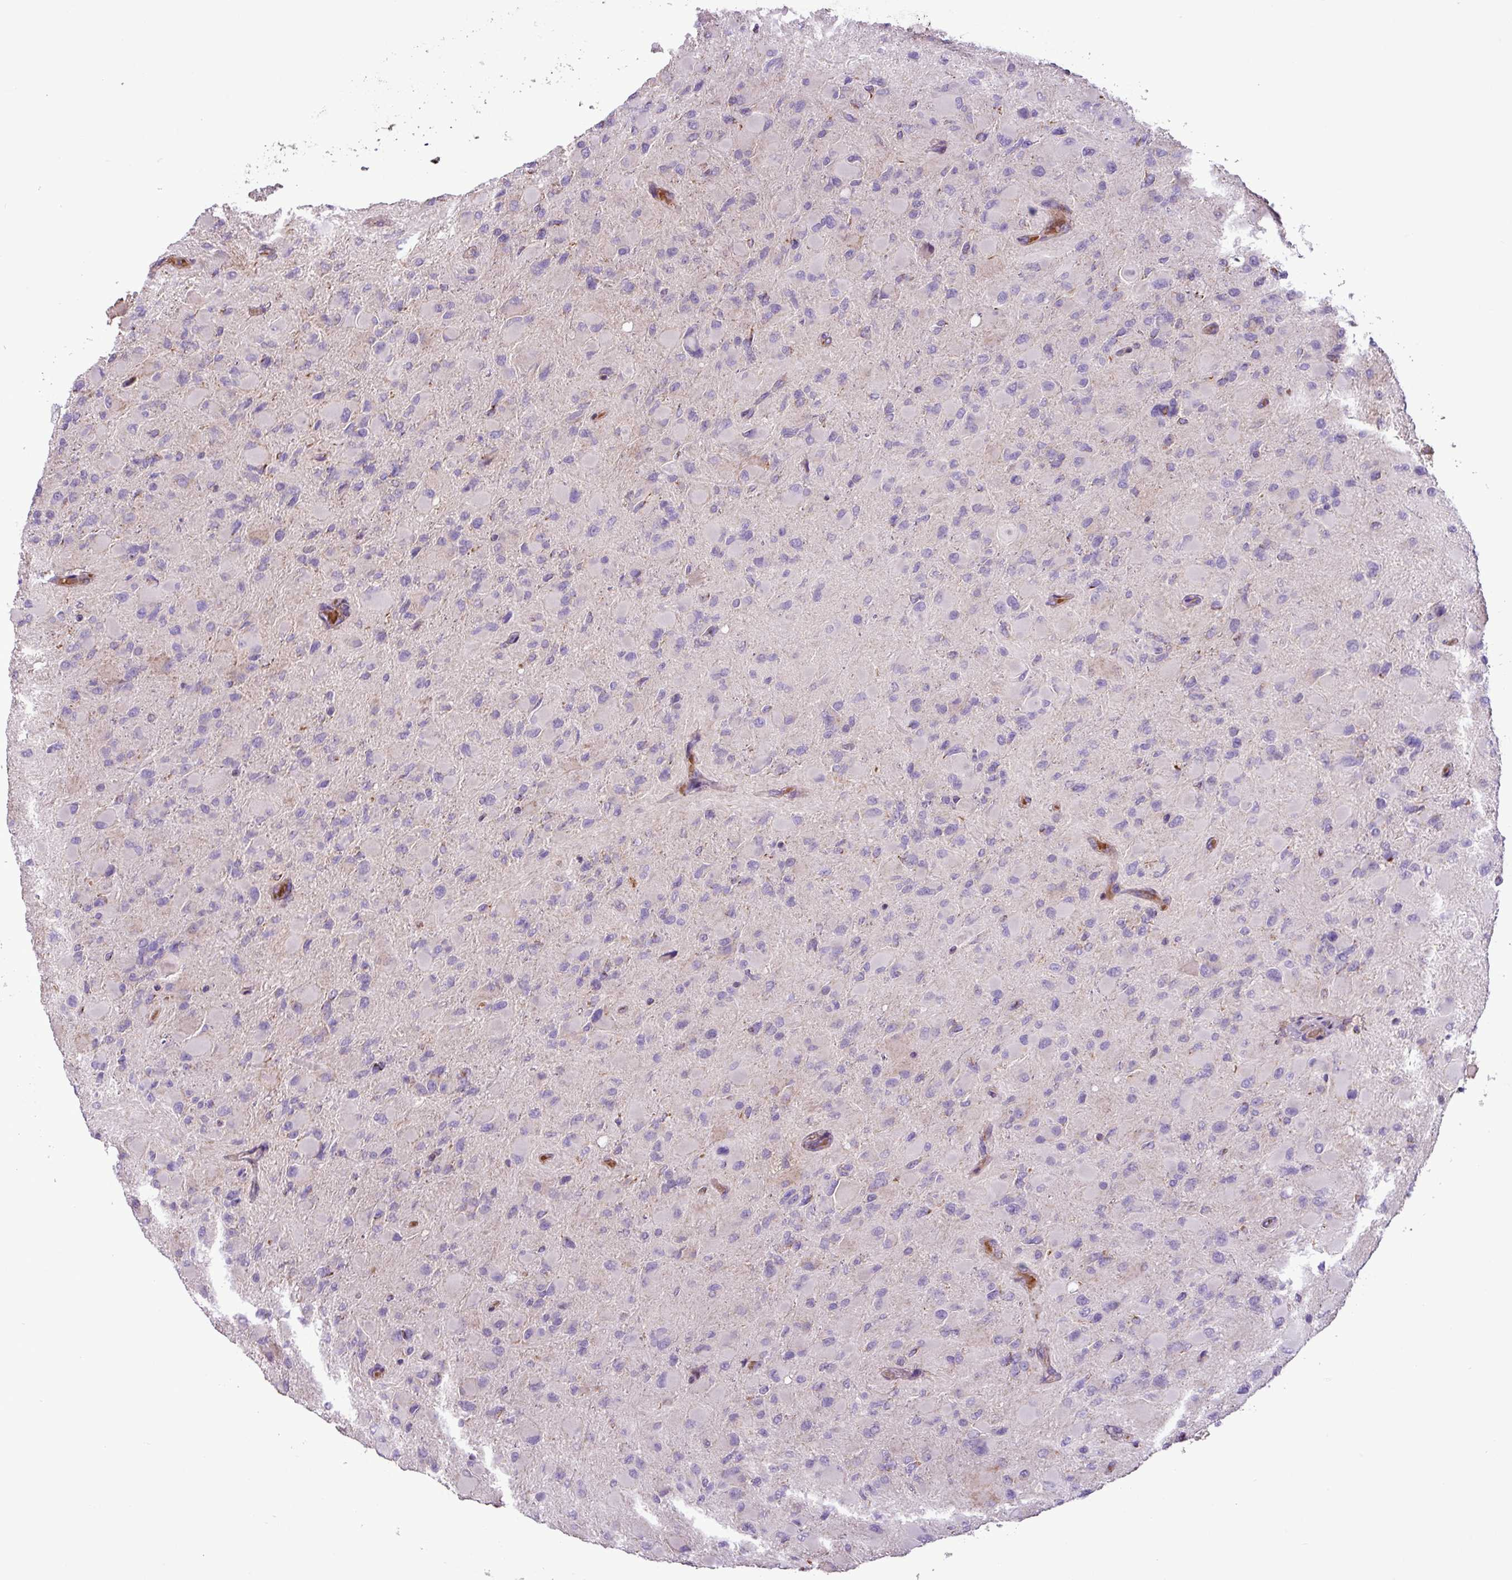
{"staining": {"intensity": "negative", "quantity": "none", "location": "none"}, "tissue": "glioma", "cell_type": "Tumor cells", "image_type": "cancer", "snomed": [{"axis": "morphology", "description": "Glioma, malignant, High grade"}, {"axis": "topography", "description": "Cerebral cortex"}], "caption": "Tumor cells show no significant staining in high-grade glioma (malignant).", "gene": "FAM183A", "patient": {"sex": "female", "age": 36}}